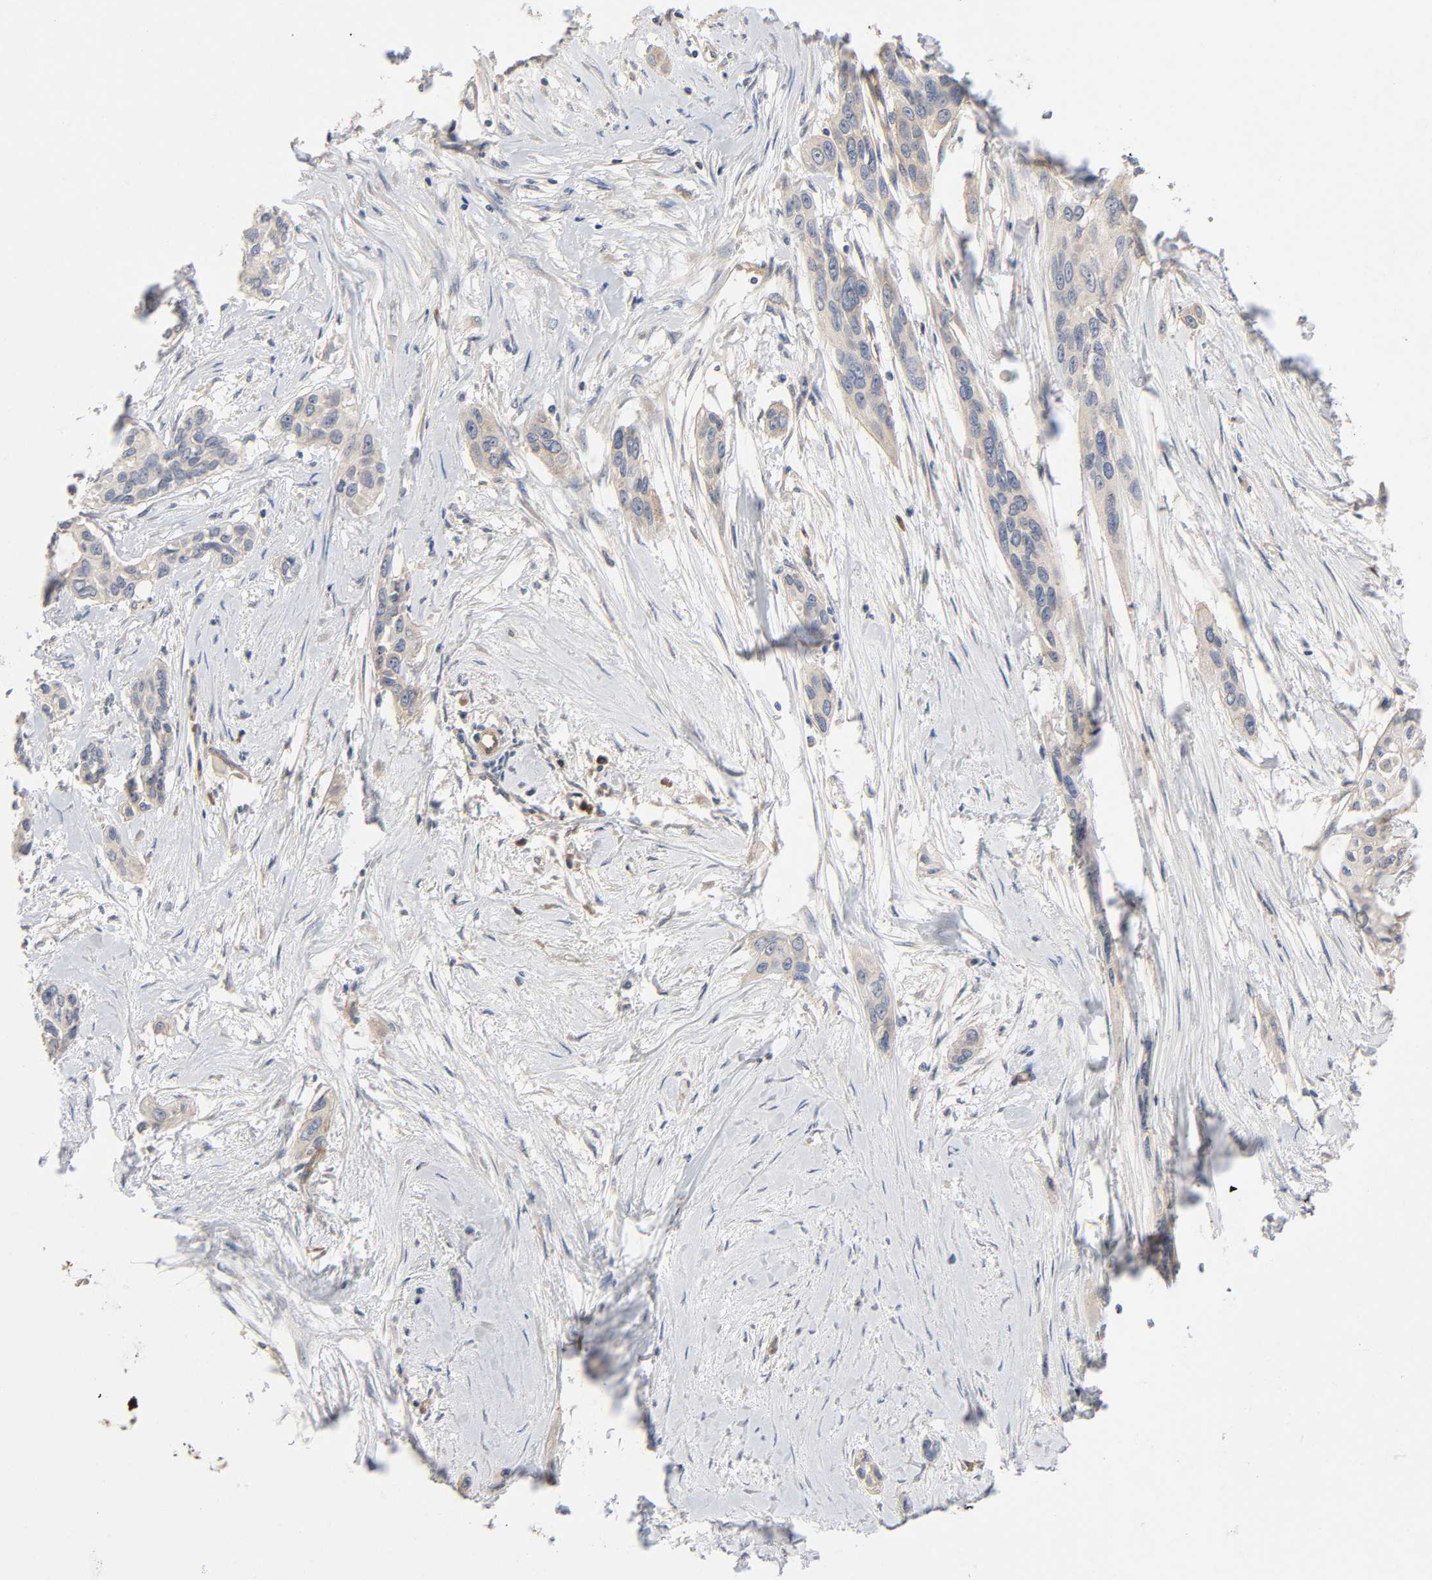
{"staining": {"intensity": "weak", "quantity": ">75%", "location": "cytoplasmic/membranous"}, "tissue": "pancreatic cancer", "cell_type": "Tumor cells", "image_type": "cancer", "snomed": [{"axis": "morphology", "description": "Adenocarcinoma, NOS"}, {"axis": "topography", "description": "Pancreas"}], "caption": "Protein expression analysis of human adenocarcinoma (pancreatic) reveals weak cytoplasmic/membranous expression in approximately >75% of tumor cells.", "gene": "SCHIP1", "patient": {"sex": "female", "age": 60}}